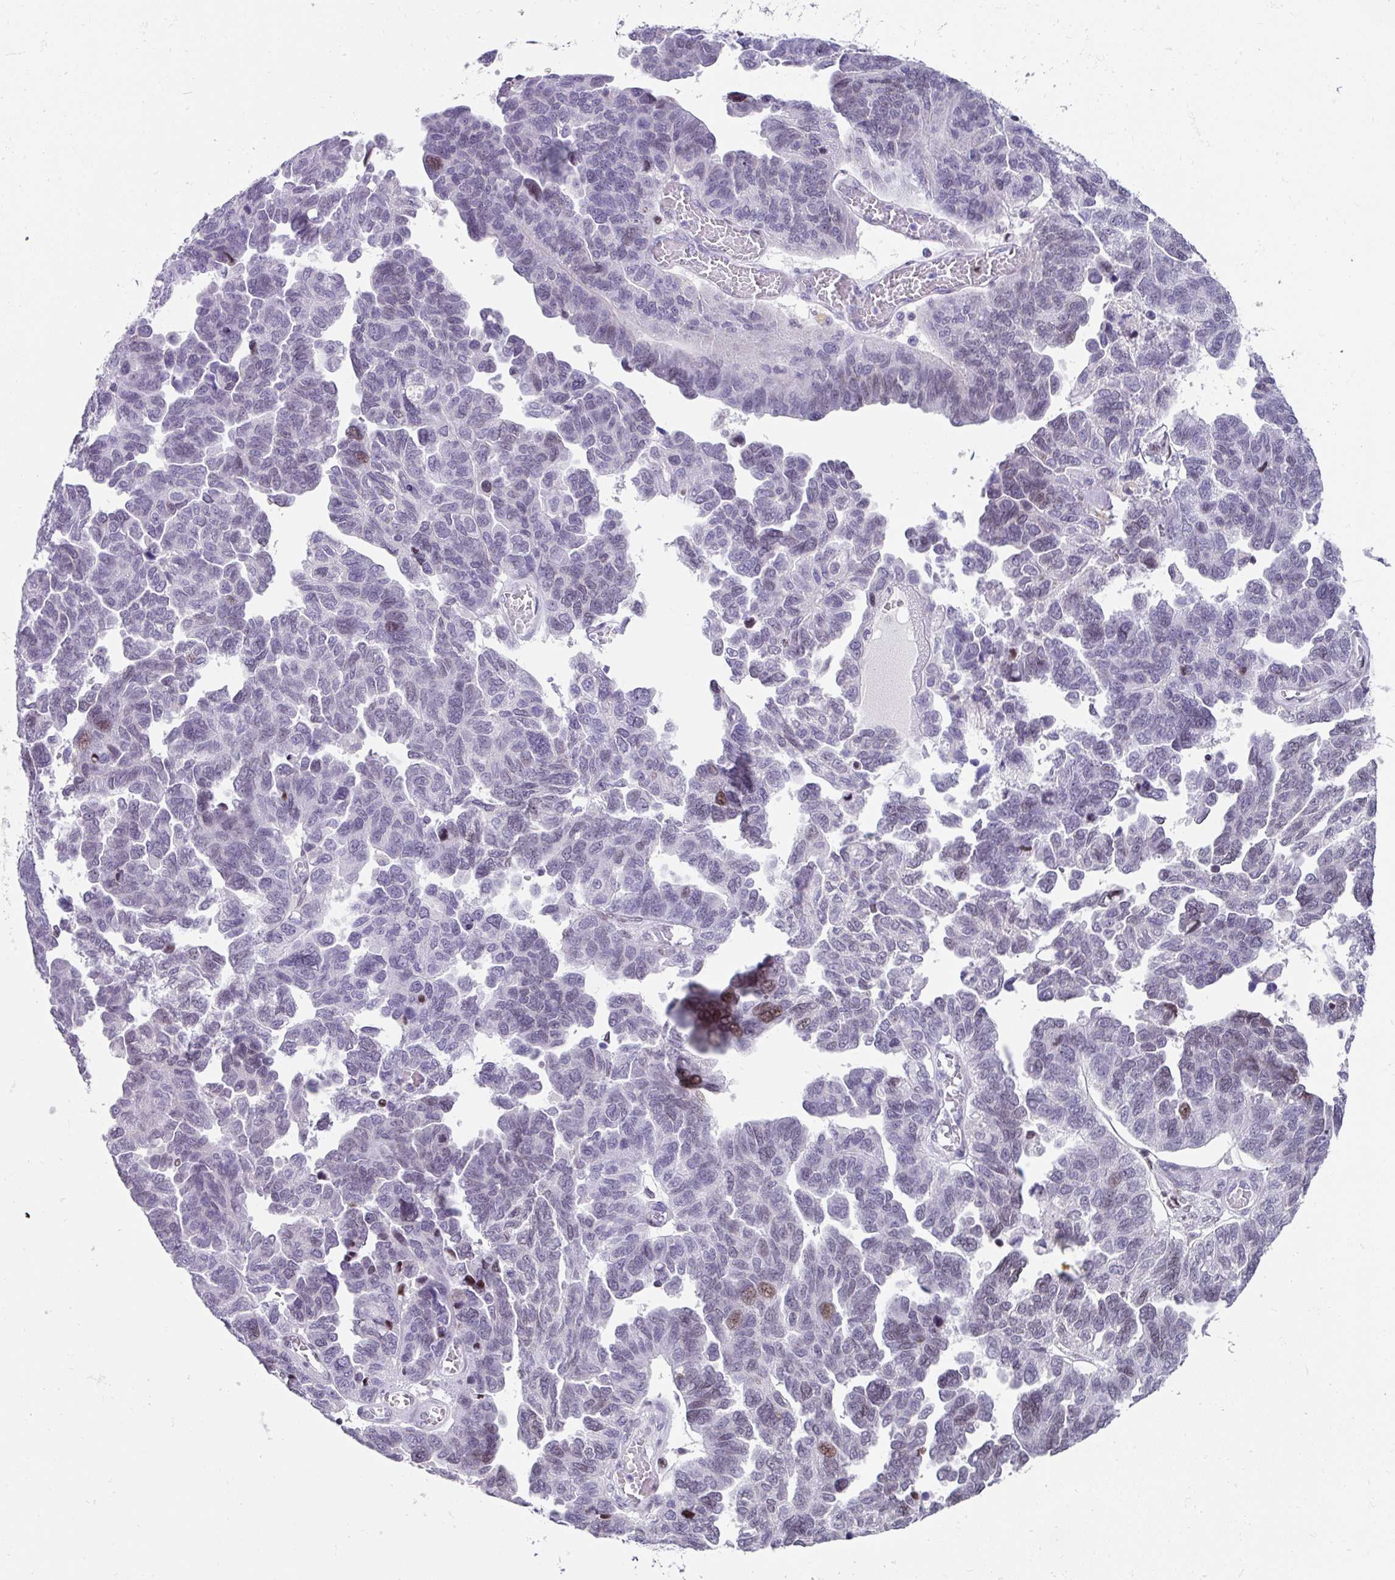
{"staining": {"intensity": "moderate", "quantity": "<25%", "location": "nuclear"}, "tissue": "ovarian cancer", "cell_type": "Tumor cells", "image_type": "cancer", "snomed": [{"axis": "morphology", "description": "Cystadenocarcinoma, serous, NOS"}, {"axis": "topography", "description": "Ovary"}], "caption": "Ovarian cancer (serous cystadenocarcinoma) tissue displays moderate nuclear positivity in about <25% of tumor cells", "gene": "TCF3", "patient": {"sex": "female", "age": 64}}